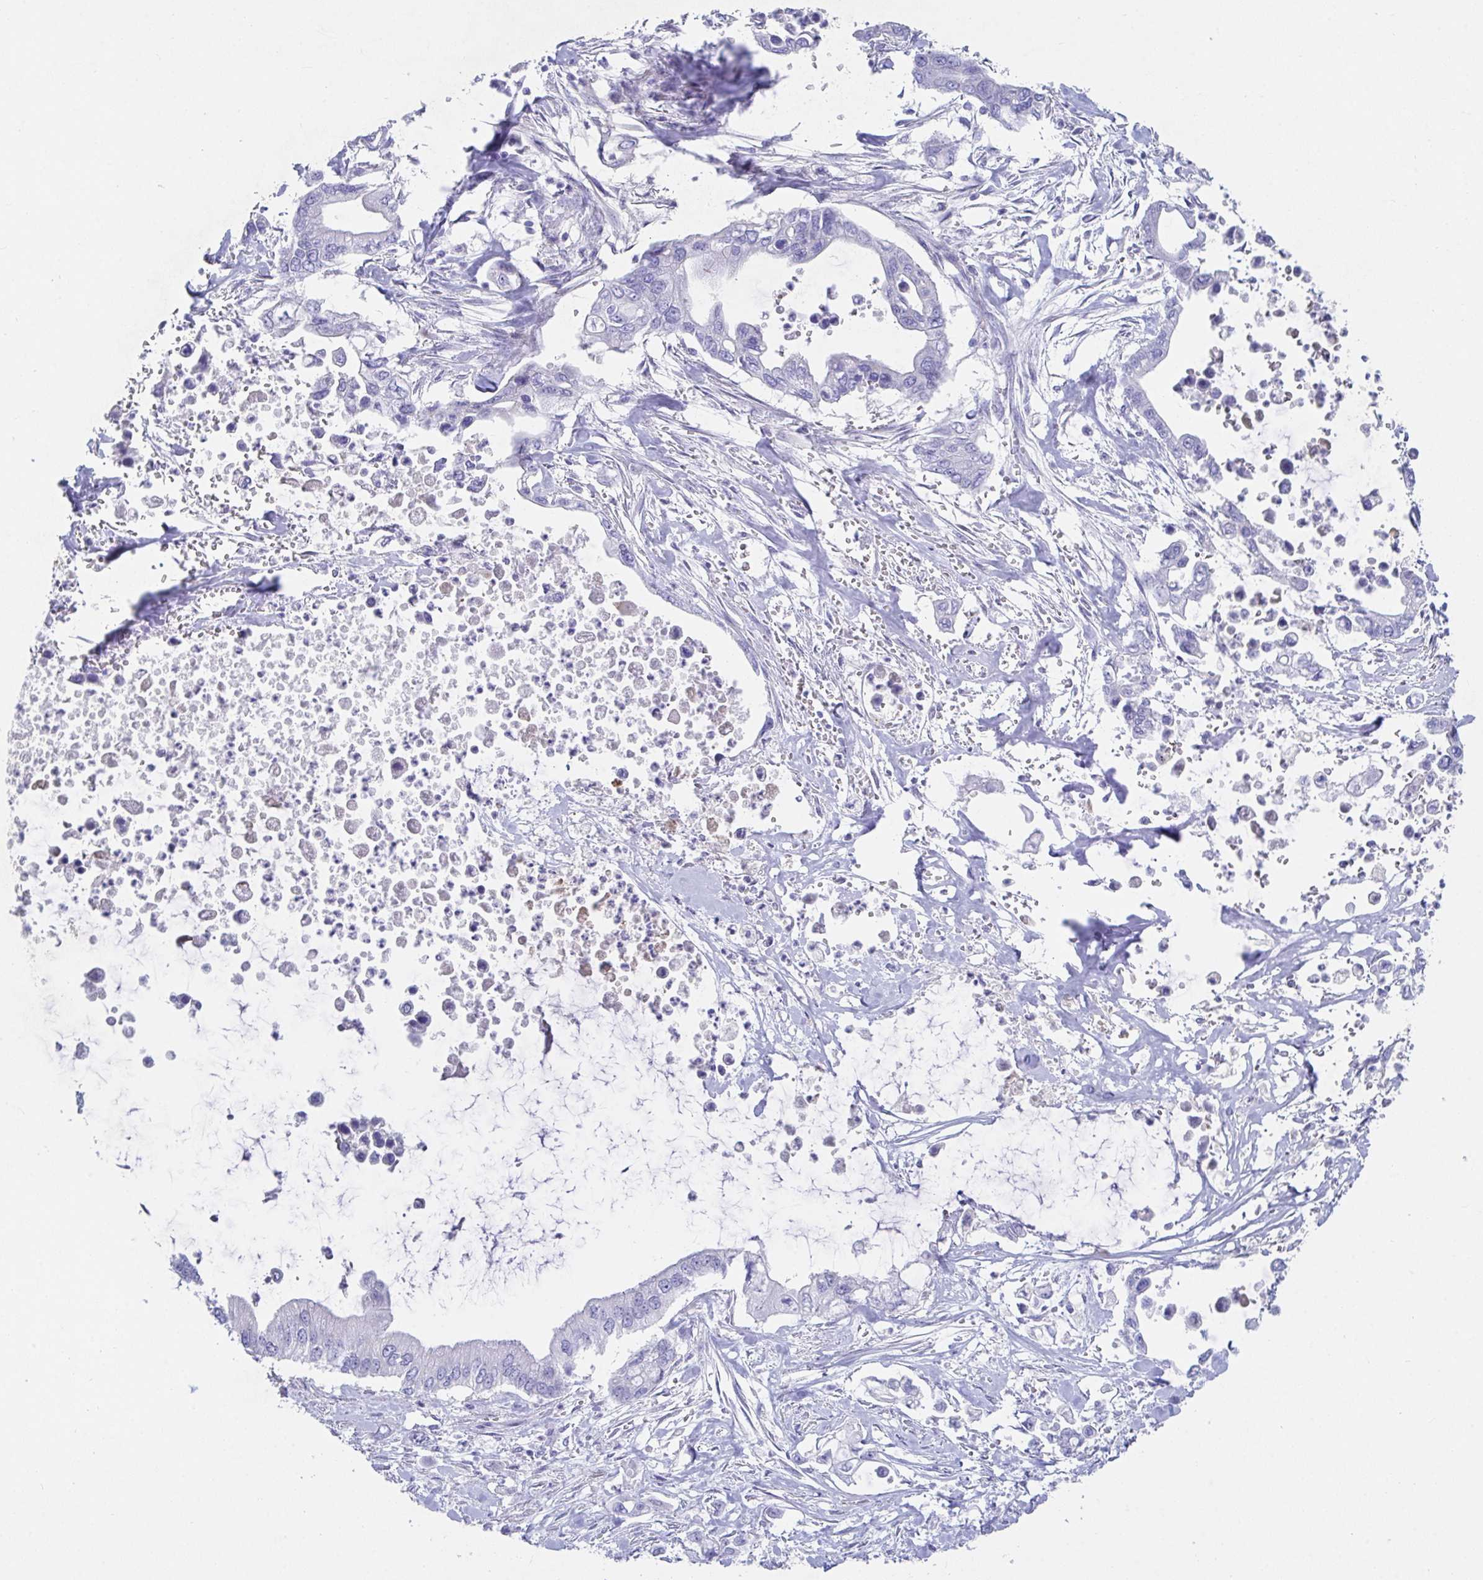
{"staining": {"intensity": "negative", "quantity": "none", "location": "none"}, "tissue": "pancreatic cancer", "cell_type": "Tumor cells", "image_type": "cancer", "snomed": [{"axis": "morphology", "description": "Adenocarcinoma, NOS"}, {"axis": "topography", "description": "Pancreas"}], "caption": "Protein analysis of pancreatic cancer shows no significant positivity in tumor cells.", "gene": "ZNF561", "patient": {"sex": "male", "age": 61}}